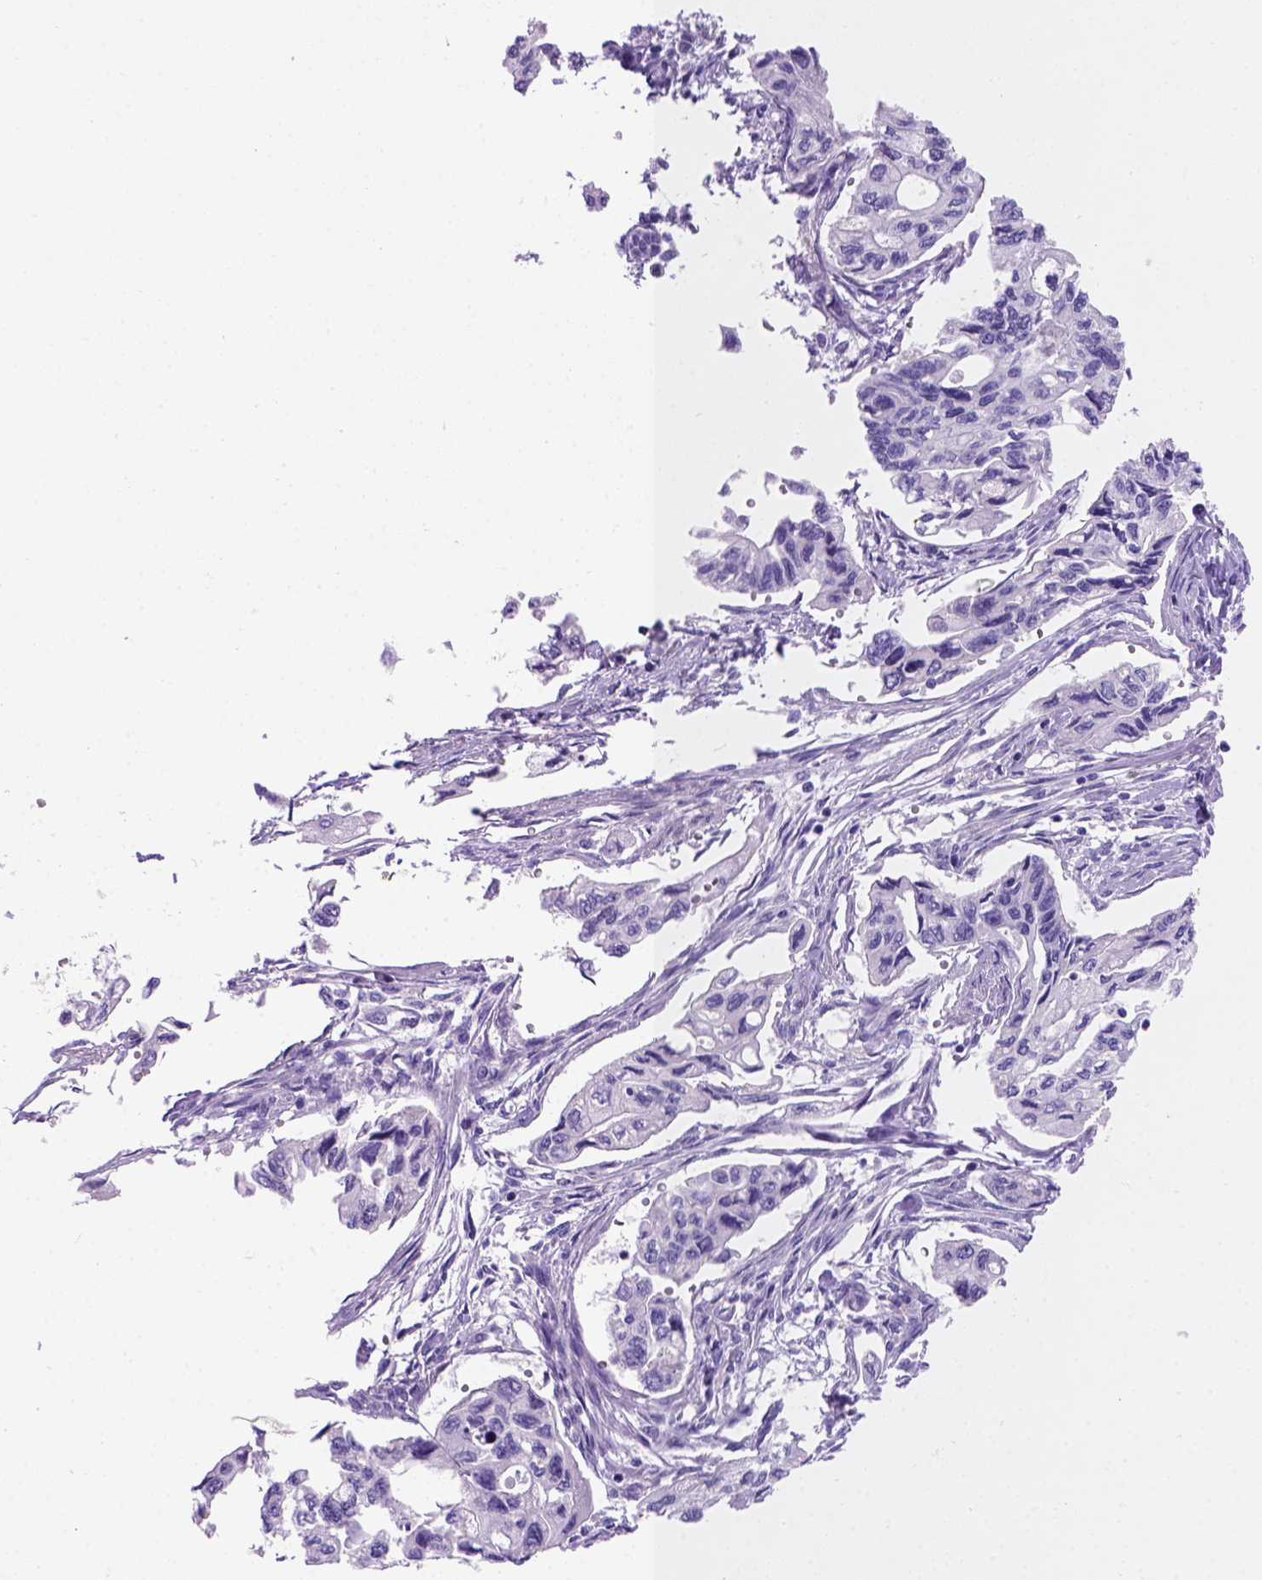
{"staining": {"intensity": "negative", "quantity": "none", "location": "none"}, "tissue": "pancreatic cancer", "cell_type": "Tumor cells", "image_type": "cancer", "snomed": [{"axis": "morphology", "description": "Adenocarcinoma, NOS"}, {"axis": "topography", "description": "Pancreas"}], "caption": "Tumor cells are negative for brown protein staining in pancreatic adenocarcinoma.", "gene": "FAM81B", "patient": {"sex": "female", "age": 76}}